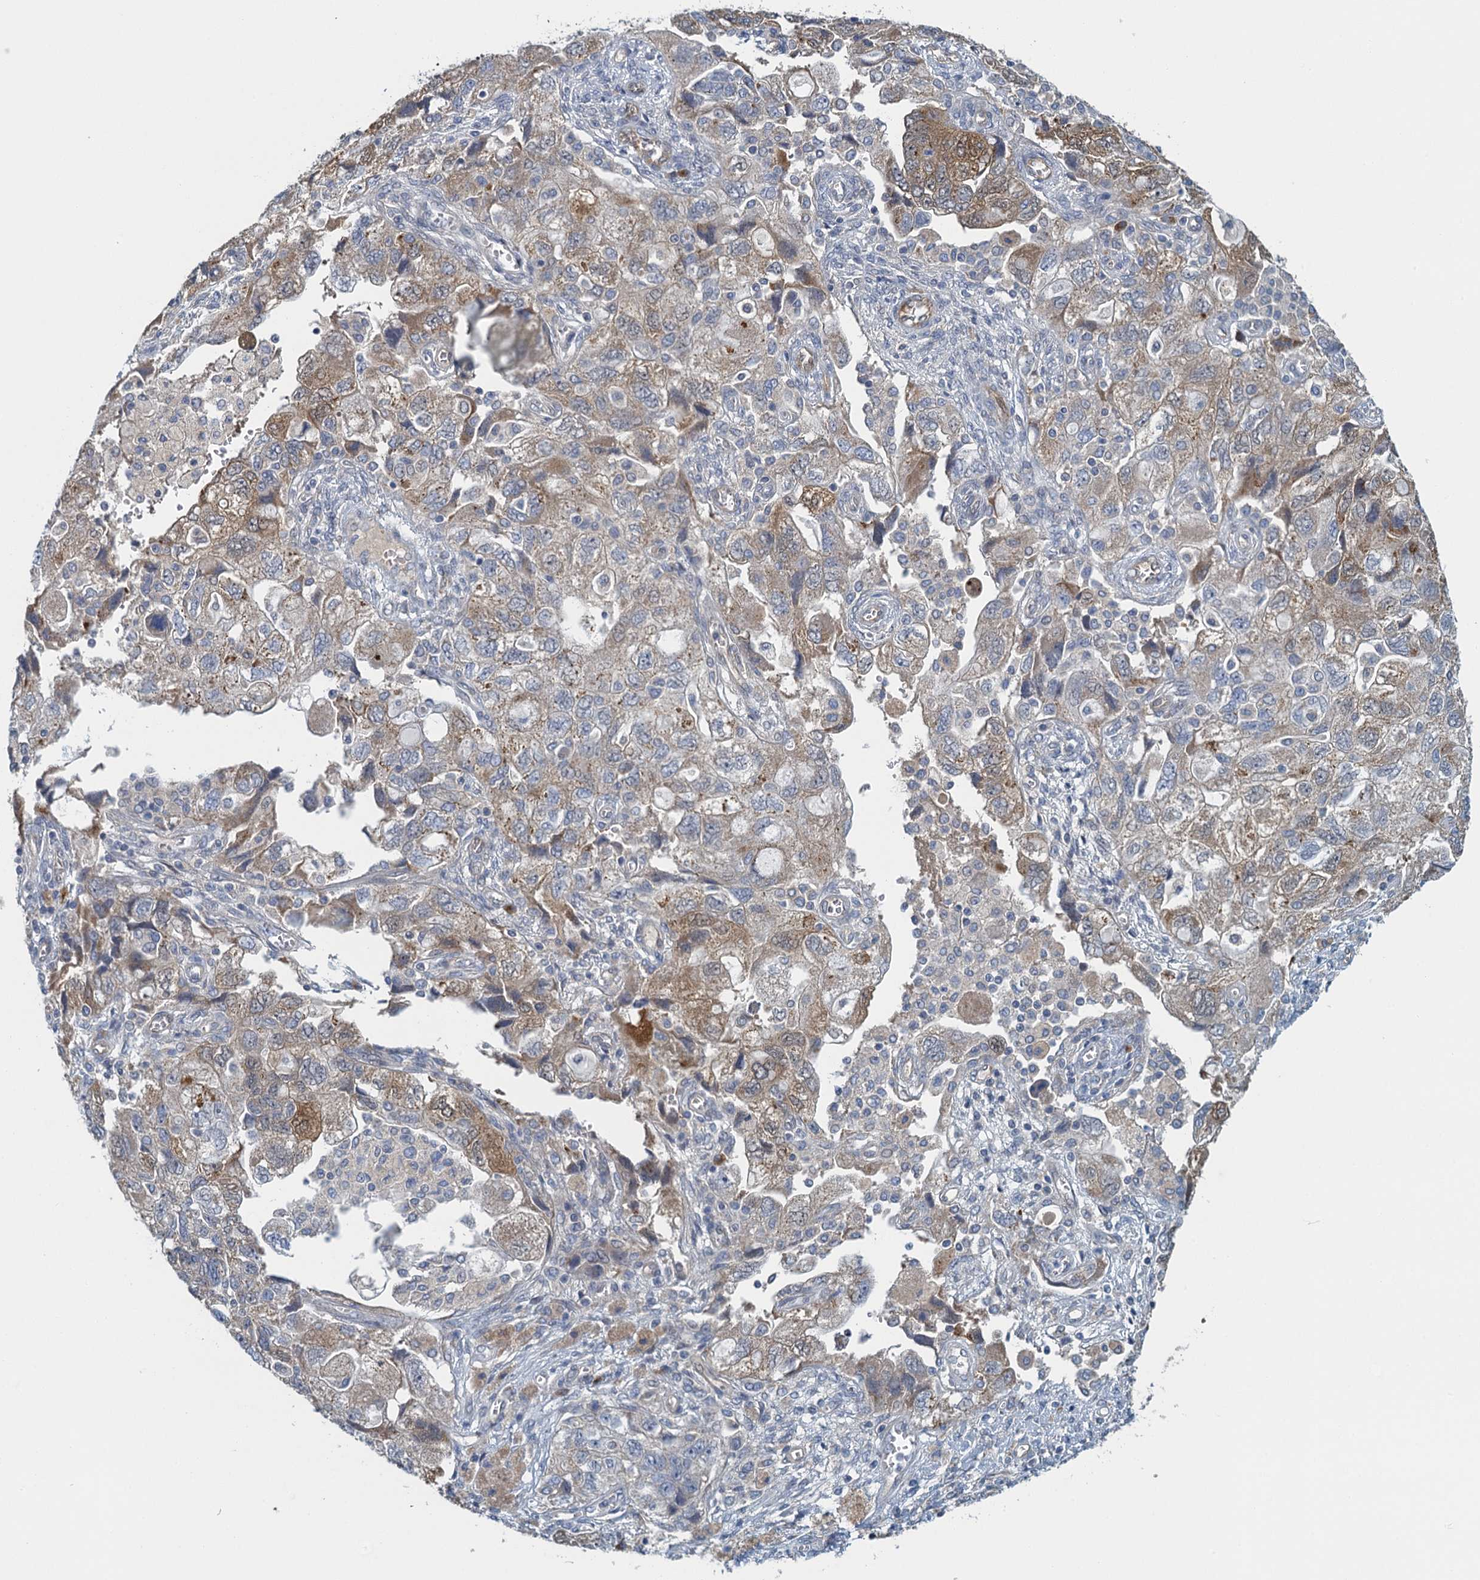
{"staining": {"intensity": "moderate", "quantity": "25%-75%", "location": "cytoplasmic/membranous"}, "tissue": "ovarian cancer", "cell_type": "Tumor cells", "image_type": "cancer", "snomed": [{"axis": "morphology", "description": "Carcinoma, NOS"}, {"axis": "morphology", "description": "Cystadenocarcinoma, serous, NOS"}, {"axis": "topography", "description": "Ovary"}], "caption": "Protein expression analysis of human serous cystadenocarcinoma (ovarian) reveals moderate cytoplasmic/membranous positivity in about 25%-75% of tumor cells.", "gene": "ALG2", "patient": {"sex": "female", "age": 69}}